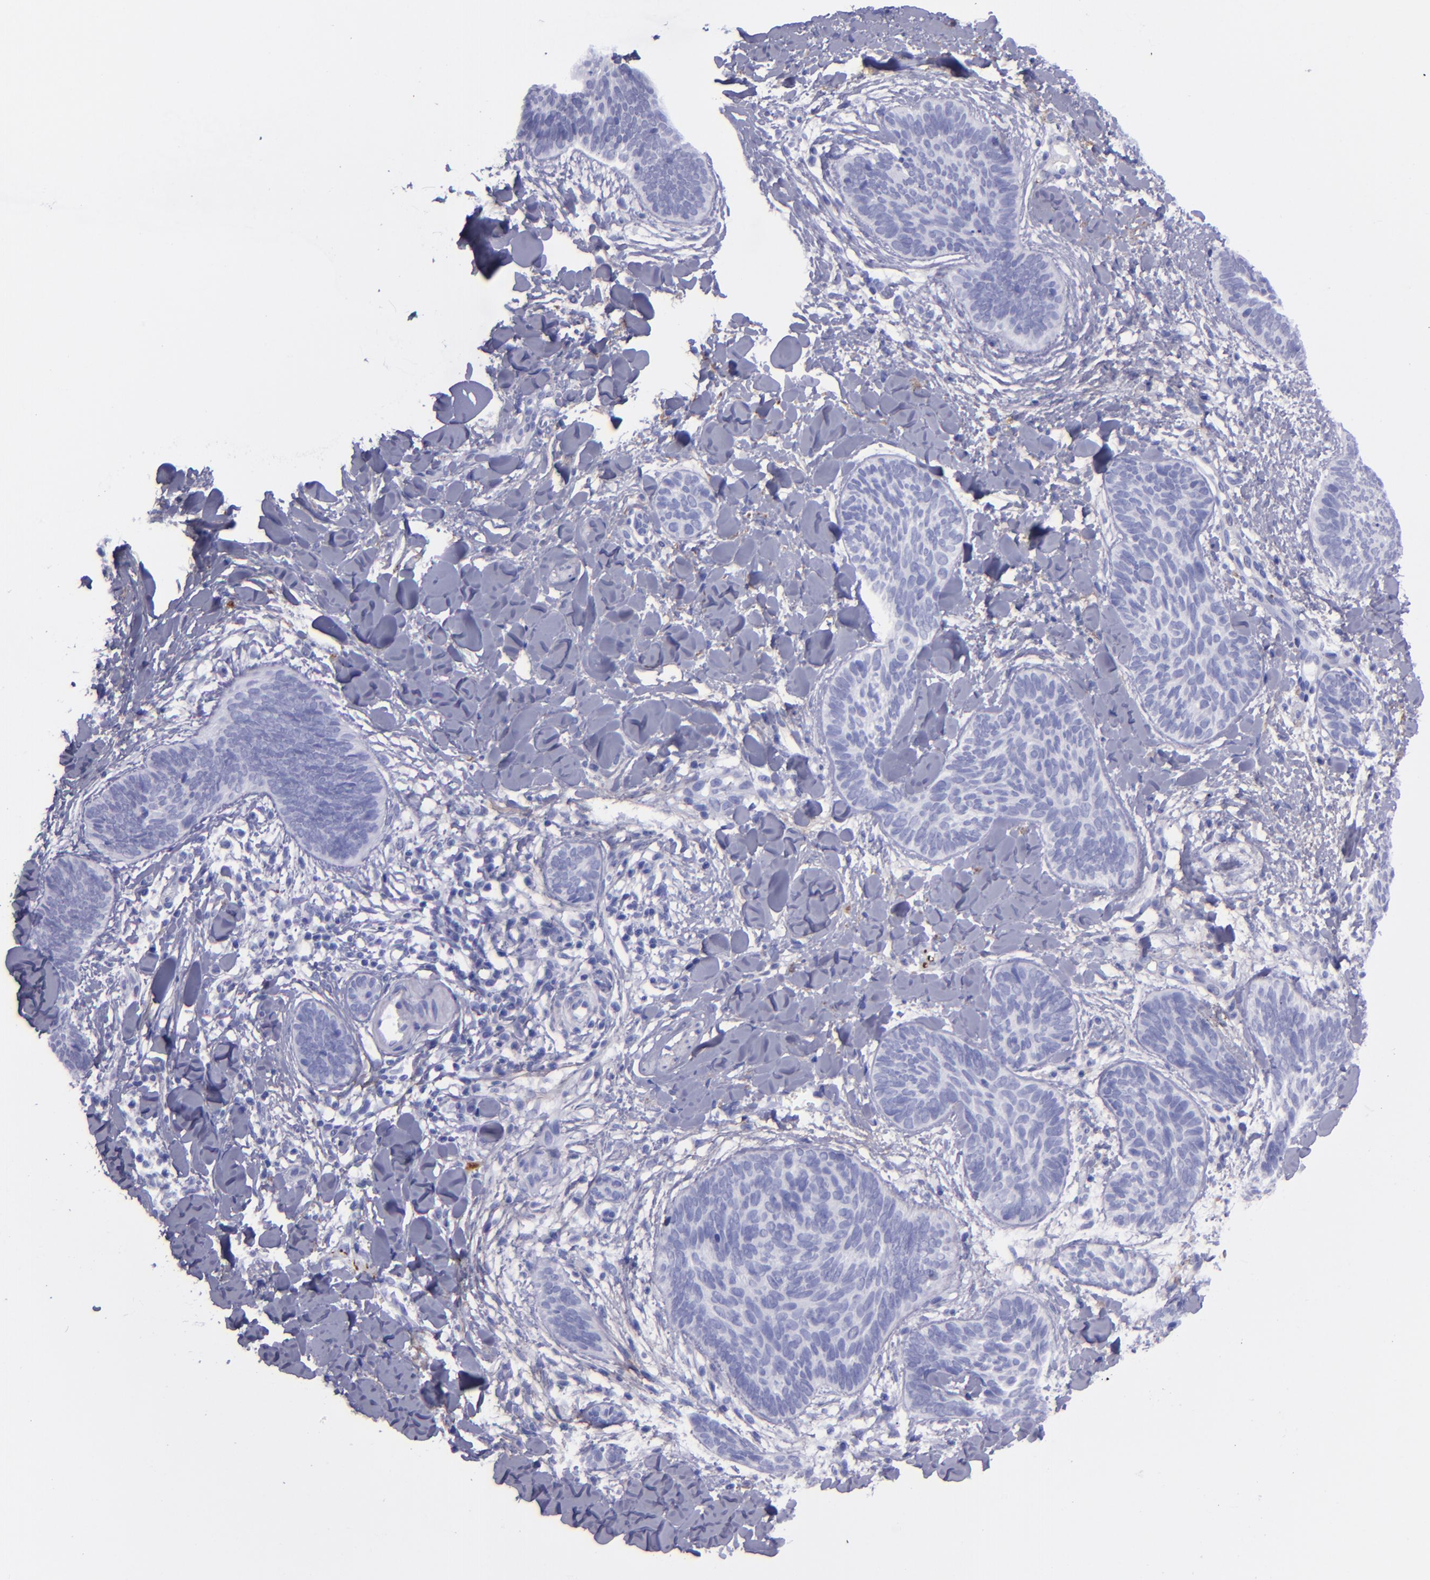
{"staining": {"intensity": "negative", "quantity": "none", "location": "none"}, "tissue": "skin cancer", "cell_type": "Tumor cells", "image_type": "cancer", "snomed": [{"axis": "morphology", "description": "Basal cell carcinoma"}, {"axis": "topography", "description": "Skin"}], "caption": "This is a micrograph of immunohistochemistry (IHC) staining of skin basal cell carcinoma, which shows no positivity in tumor cells.", "gene": "EFCAB13", "patient": {"sex": "female", "age": 81}}